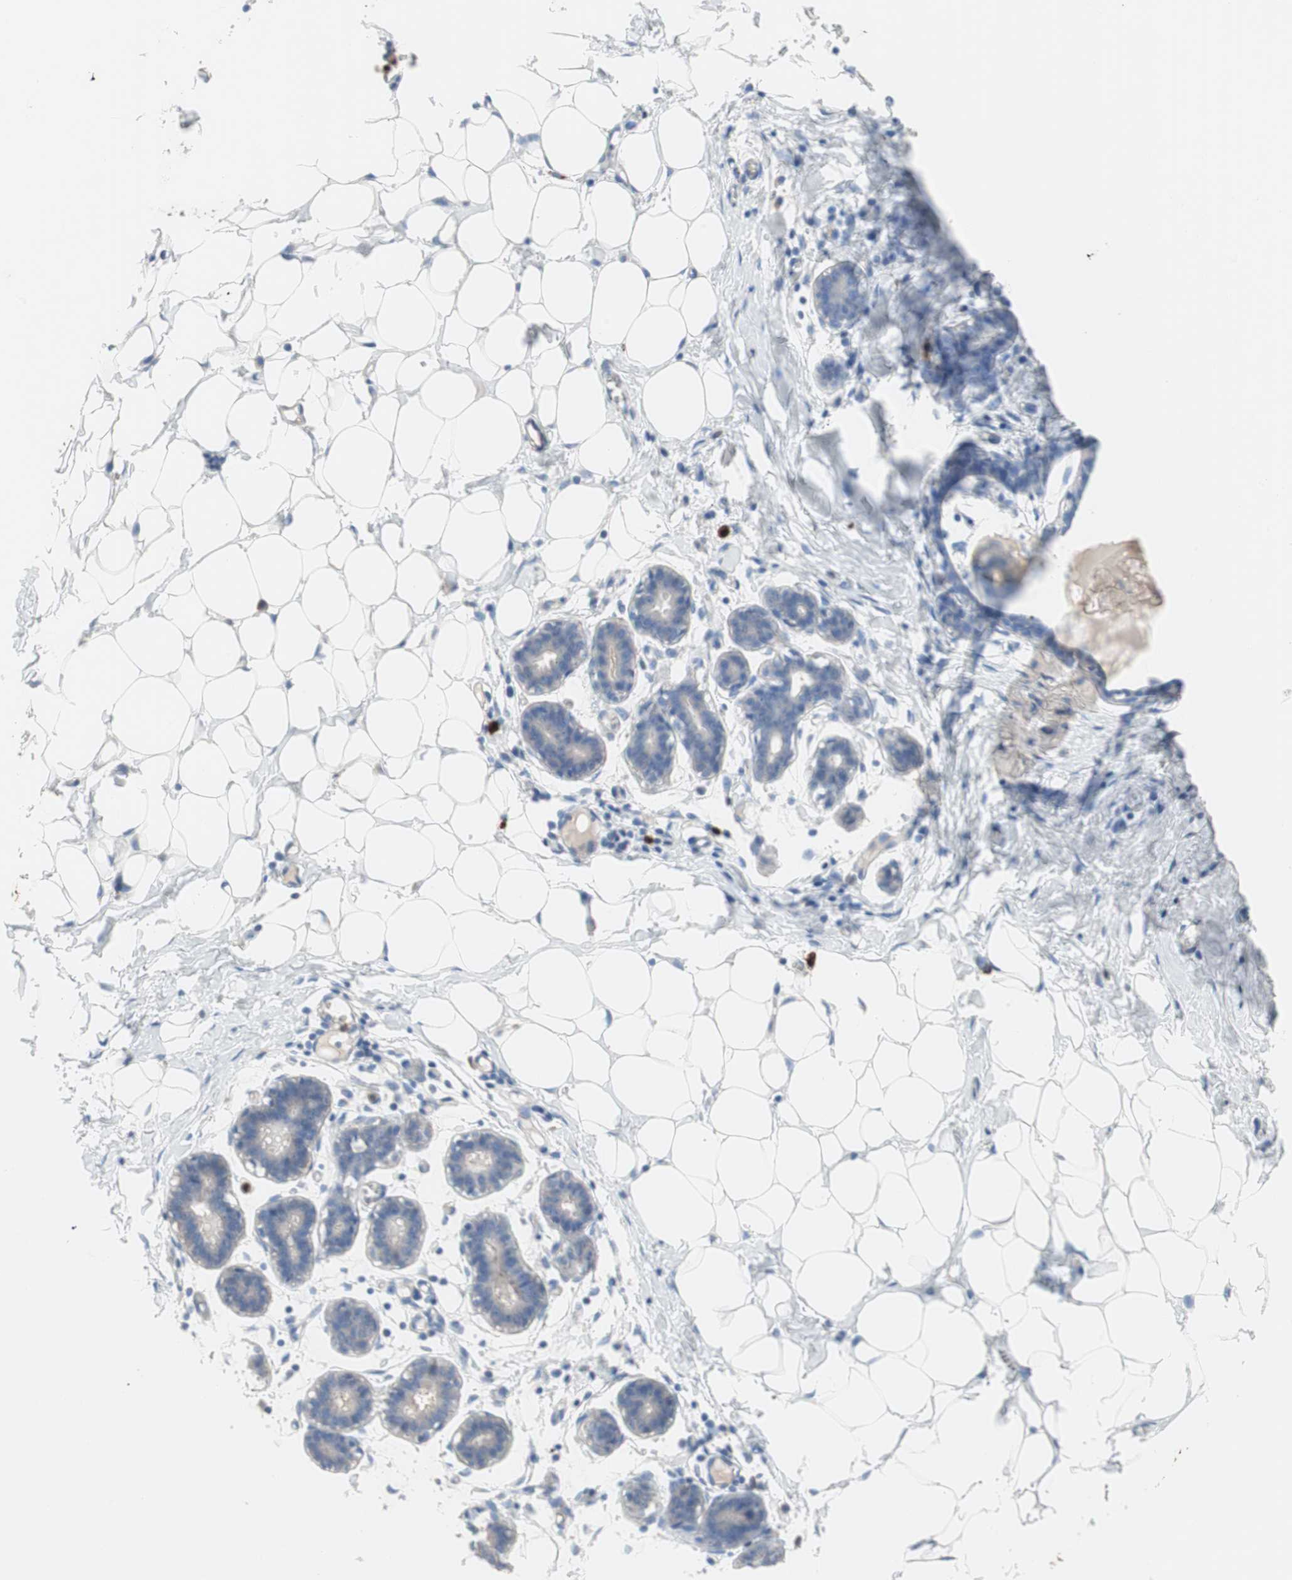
{"staining": {"intensity": "negative", "quantity": "none", "location": "none"}, "tissue": "breast", "cell_type": "Adipocytes", "image_type": "normal", "snomed": [{"axis": "morphology", "description": "Normal tissue, NOS"}, {"axis": "topography", "description": "Breast"}], "caption": "IHC photomicrograph of benign breast: human breast stained with DAB (3,3'-diaminobenzidine) shows no significant protein positivity in adipocytes. (Immunohistochemistry (ihc), brightfield microscopy, high magnification).", "gene": "CLEC4D", "patient": {"sex": "female", "age": 27}}